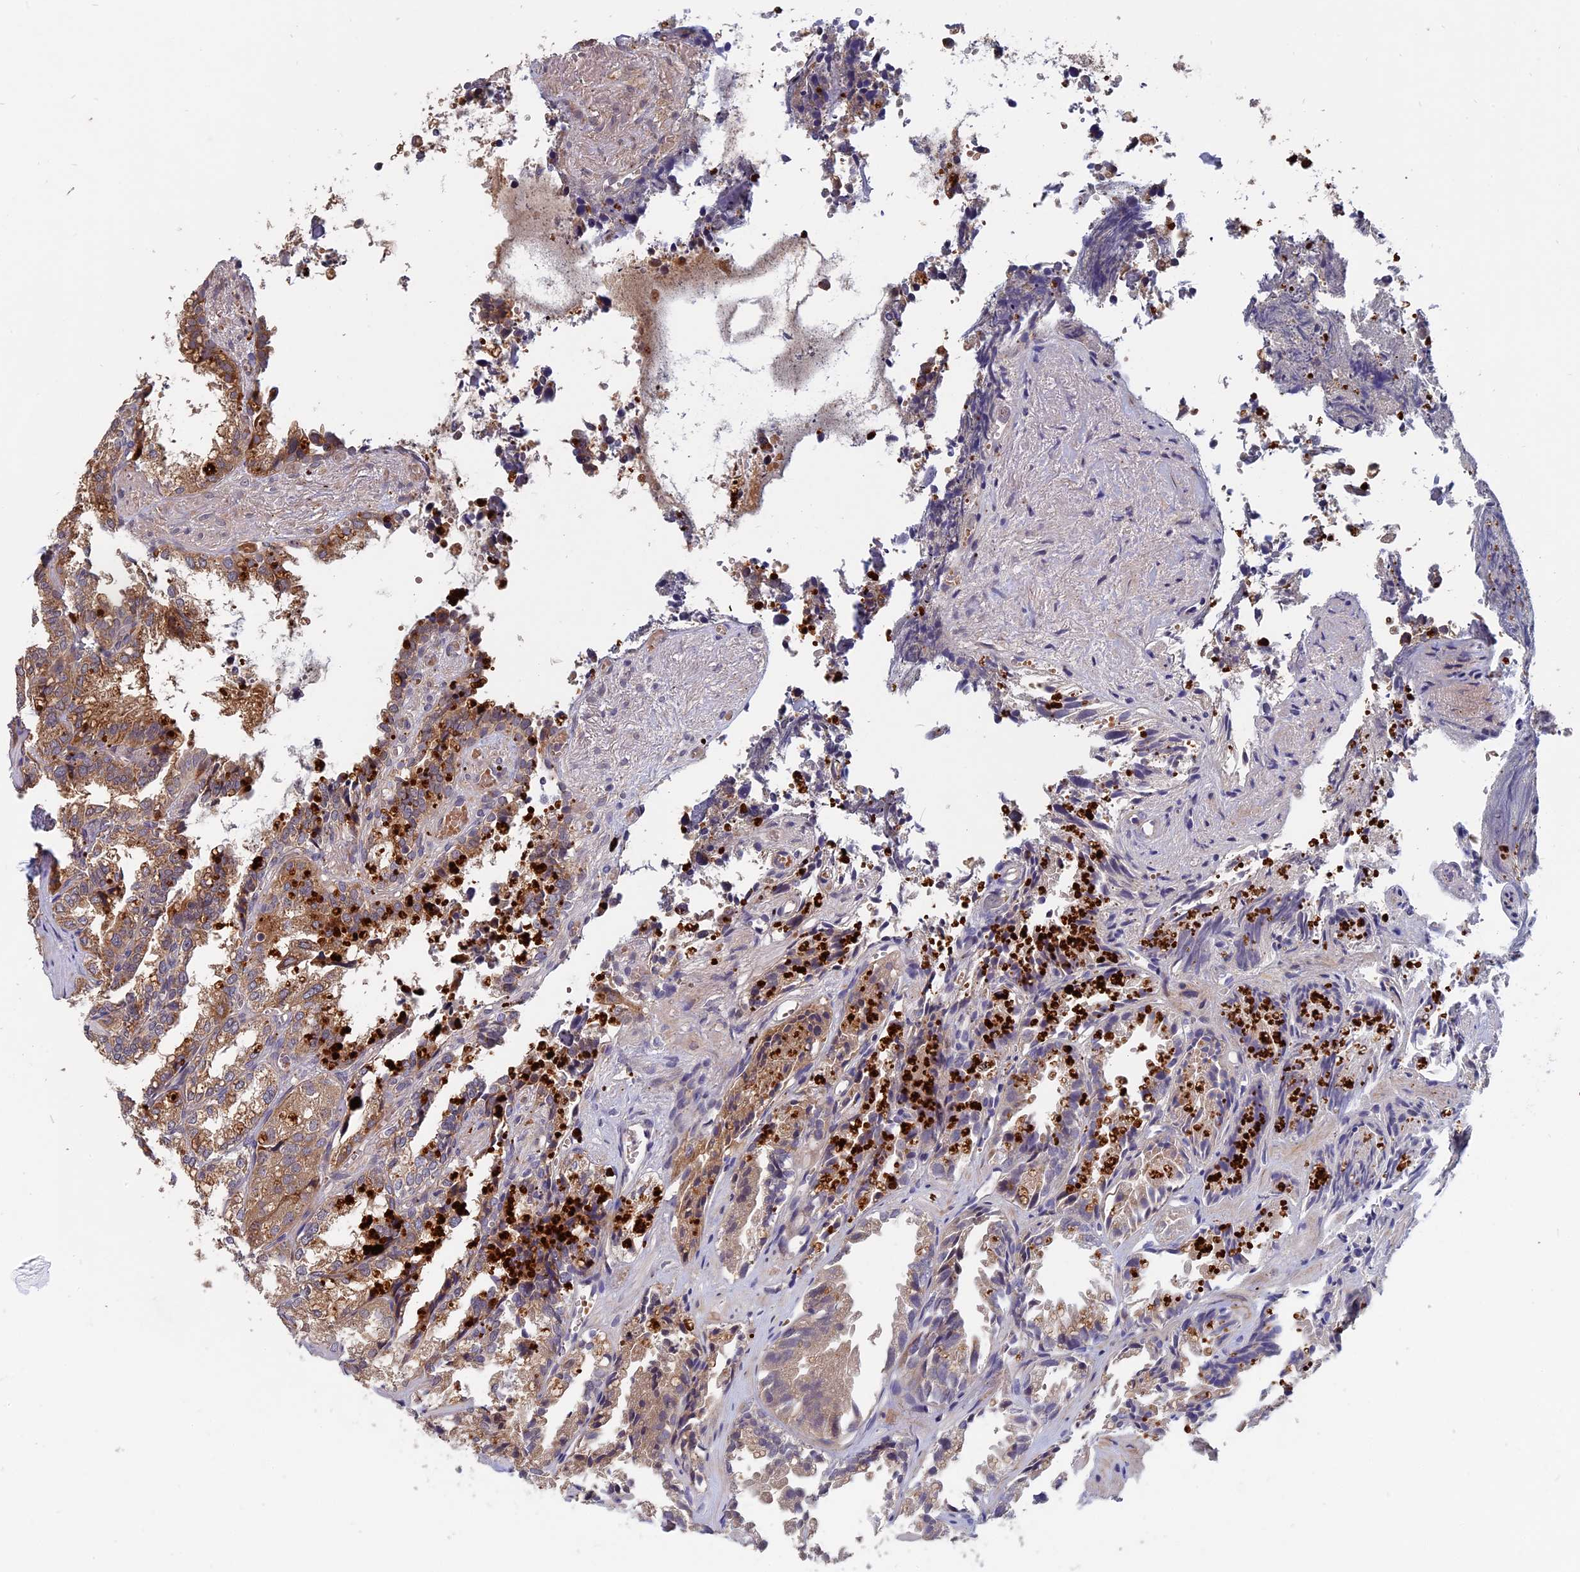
{"staining": {"intensity": "moderate", "quantity": ">75%", "location": "cytoplasmic/membranous"}, "tissue": "seminal vesicle", "cell_type": "Glandular cells", "image_type": "normal", "snomed": [{"axis": "morphology", "description": "Normal tissue, NOS"}, {"axis": "topography", "description": "Prostate"}, {"axis": "topography", "description": "Seminal veicle"}], "caption": "Protein analysis of normal seminal vesicle reveals moderate cytoplasmic/membranous staining in approximately >75% of glandular cells.", "gene": "TRAPPC2L", "patient": {"sex": "male", "age": 51}}